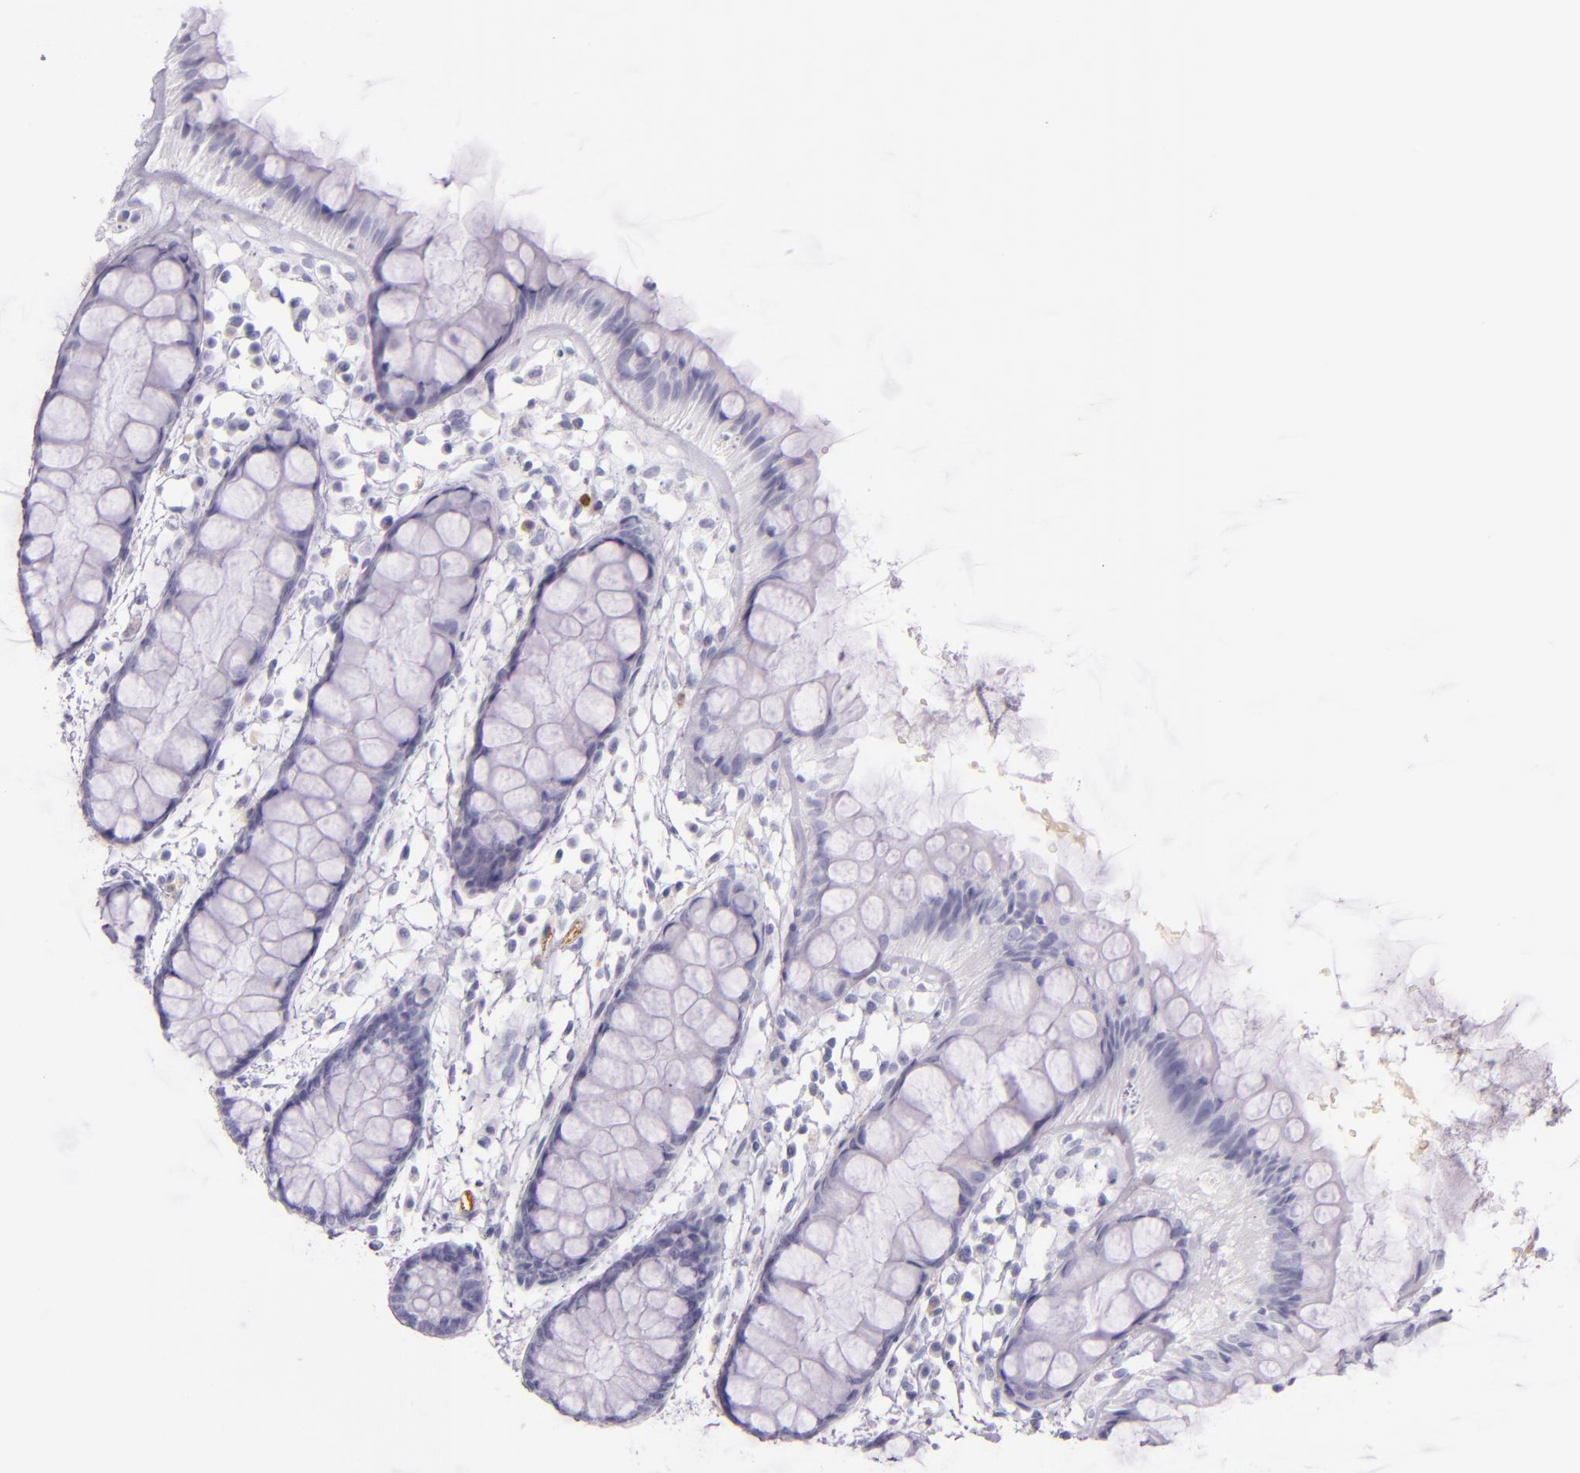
{"staining": {"intensity": "negative", "quantity": "none", "location": "none"}, "tissue": "rectum", "cell_type": "Glandular cells", "image_type": "normal", "snomed": [{"axis": "morphology", "description": "Normal tissue, NOS"}, {"axis": "topography", "description": "Rectum"}], "caption": "IHC image of benign human rectum stained for a protein (brown), which reveals no expression in glandular cells.", "gene": "SELP", "patient": {"sex": "female", "age": 66}}